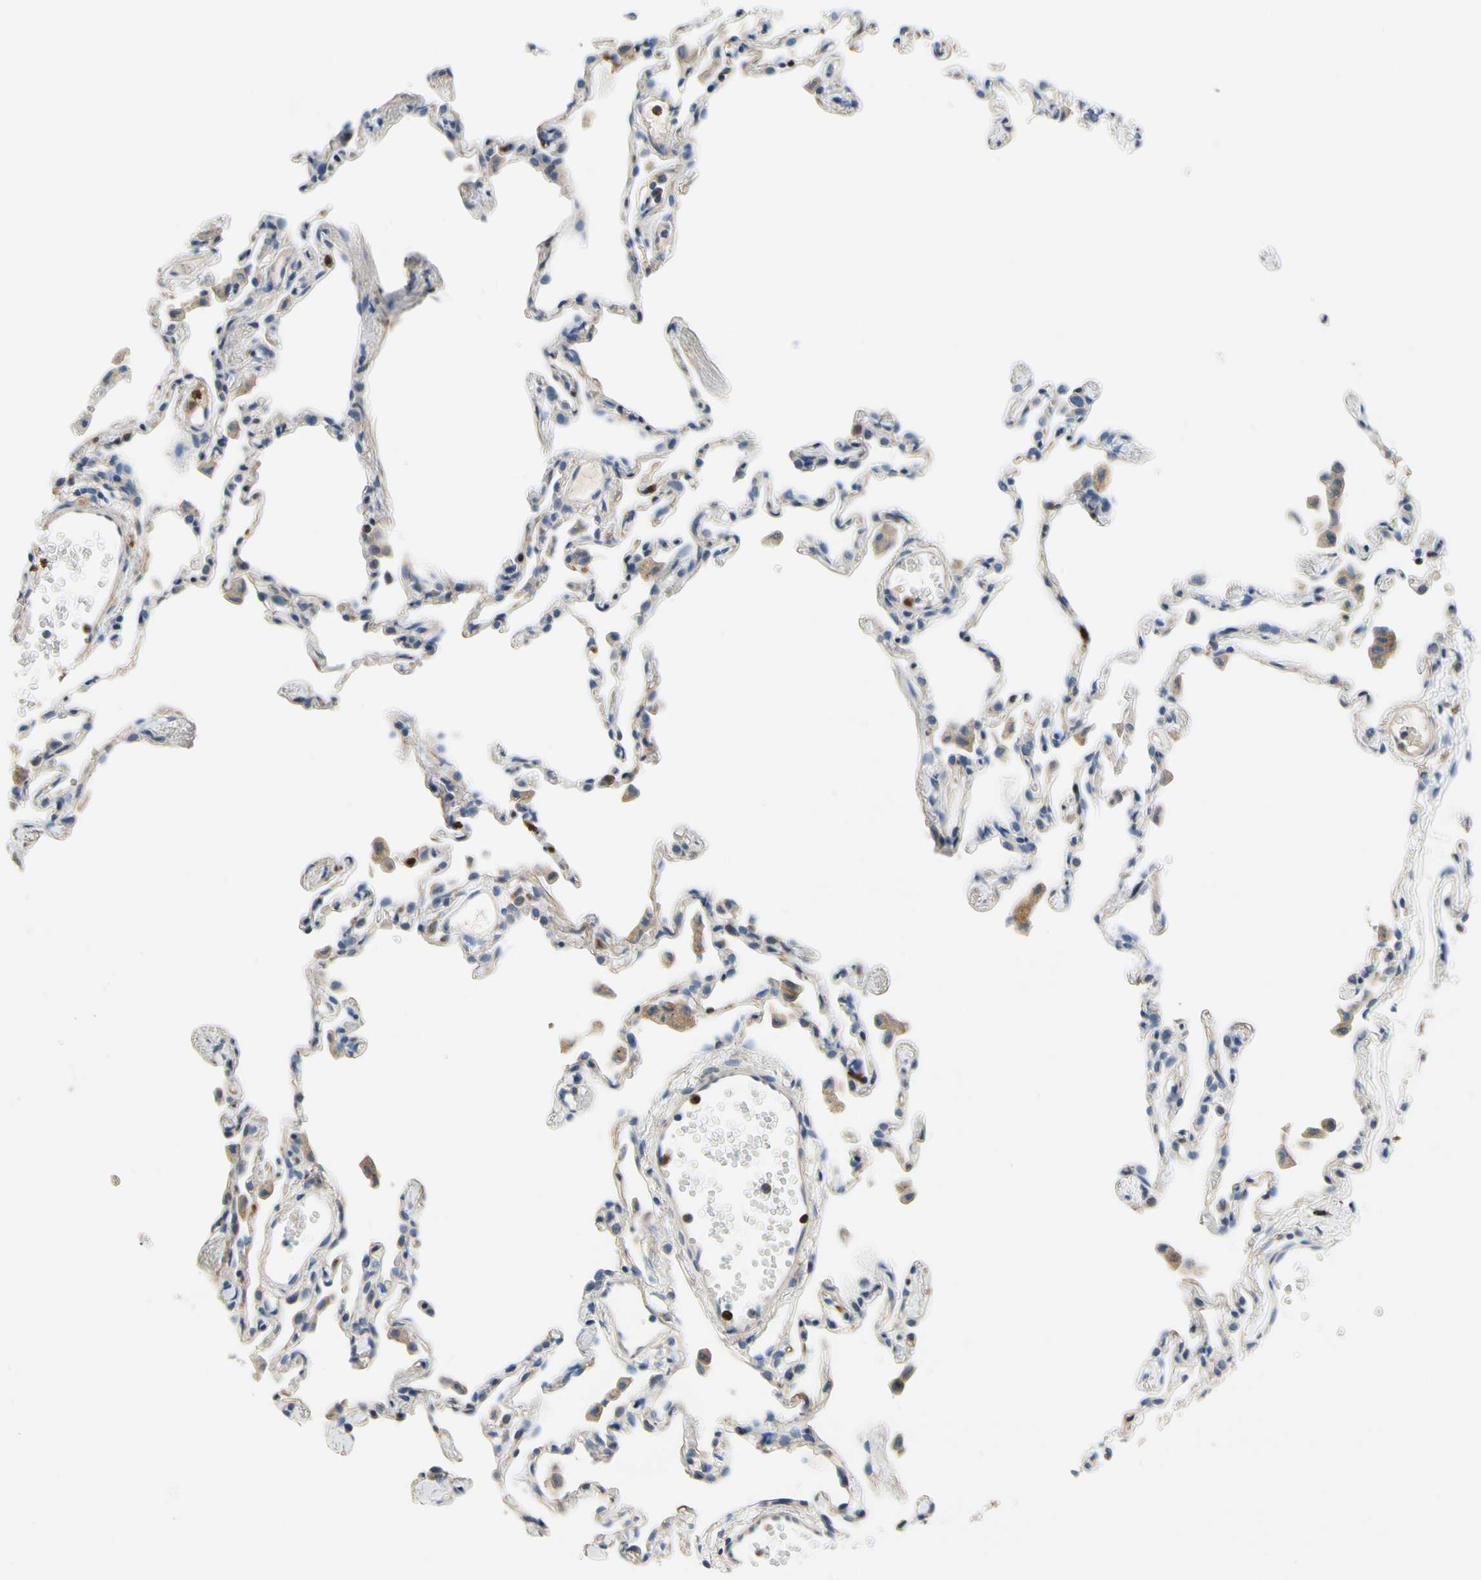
{"staining": {"intensity": "negative", "quantity": "none", "location": "none"}, "tissue": "lung", "cell_type": "Alveolar cells", "image_type": "normal", "snomed": [{"axis": "morphology", "description": "Normal tissue, NOS"}, {"axis": "topography", "description": "Lung"}], "caption": "Lung stained for a protein using immunohistochemistry reveals no positivity alveolar cells.", "gene": "SIGLEC5", "patient": {"sex": "female", "age": 49}}